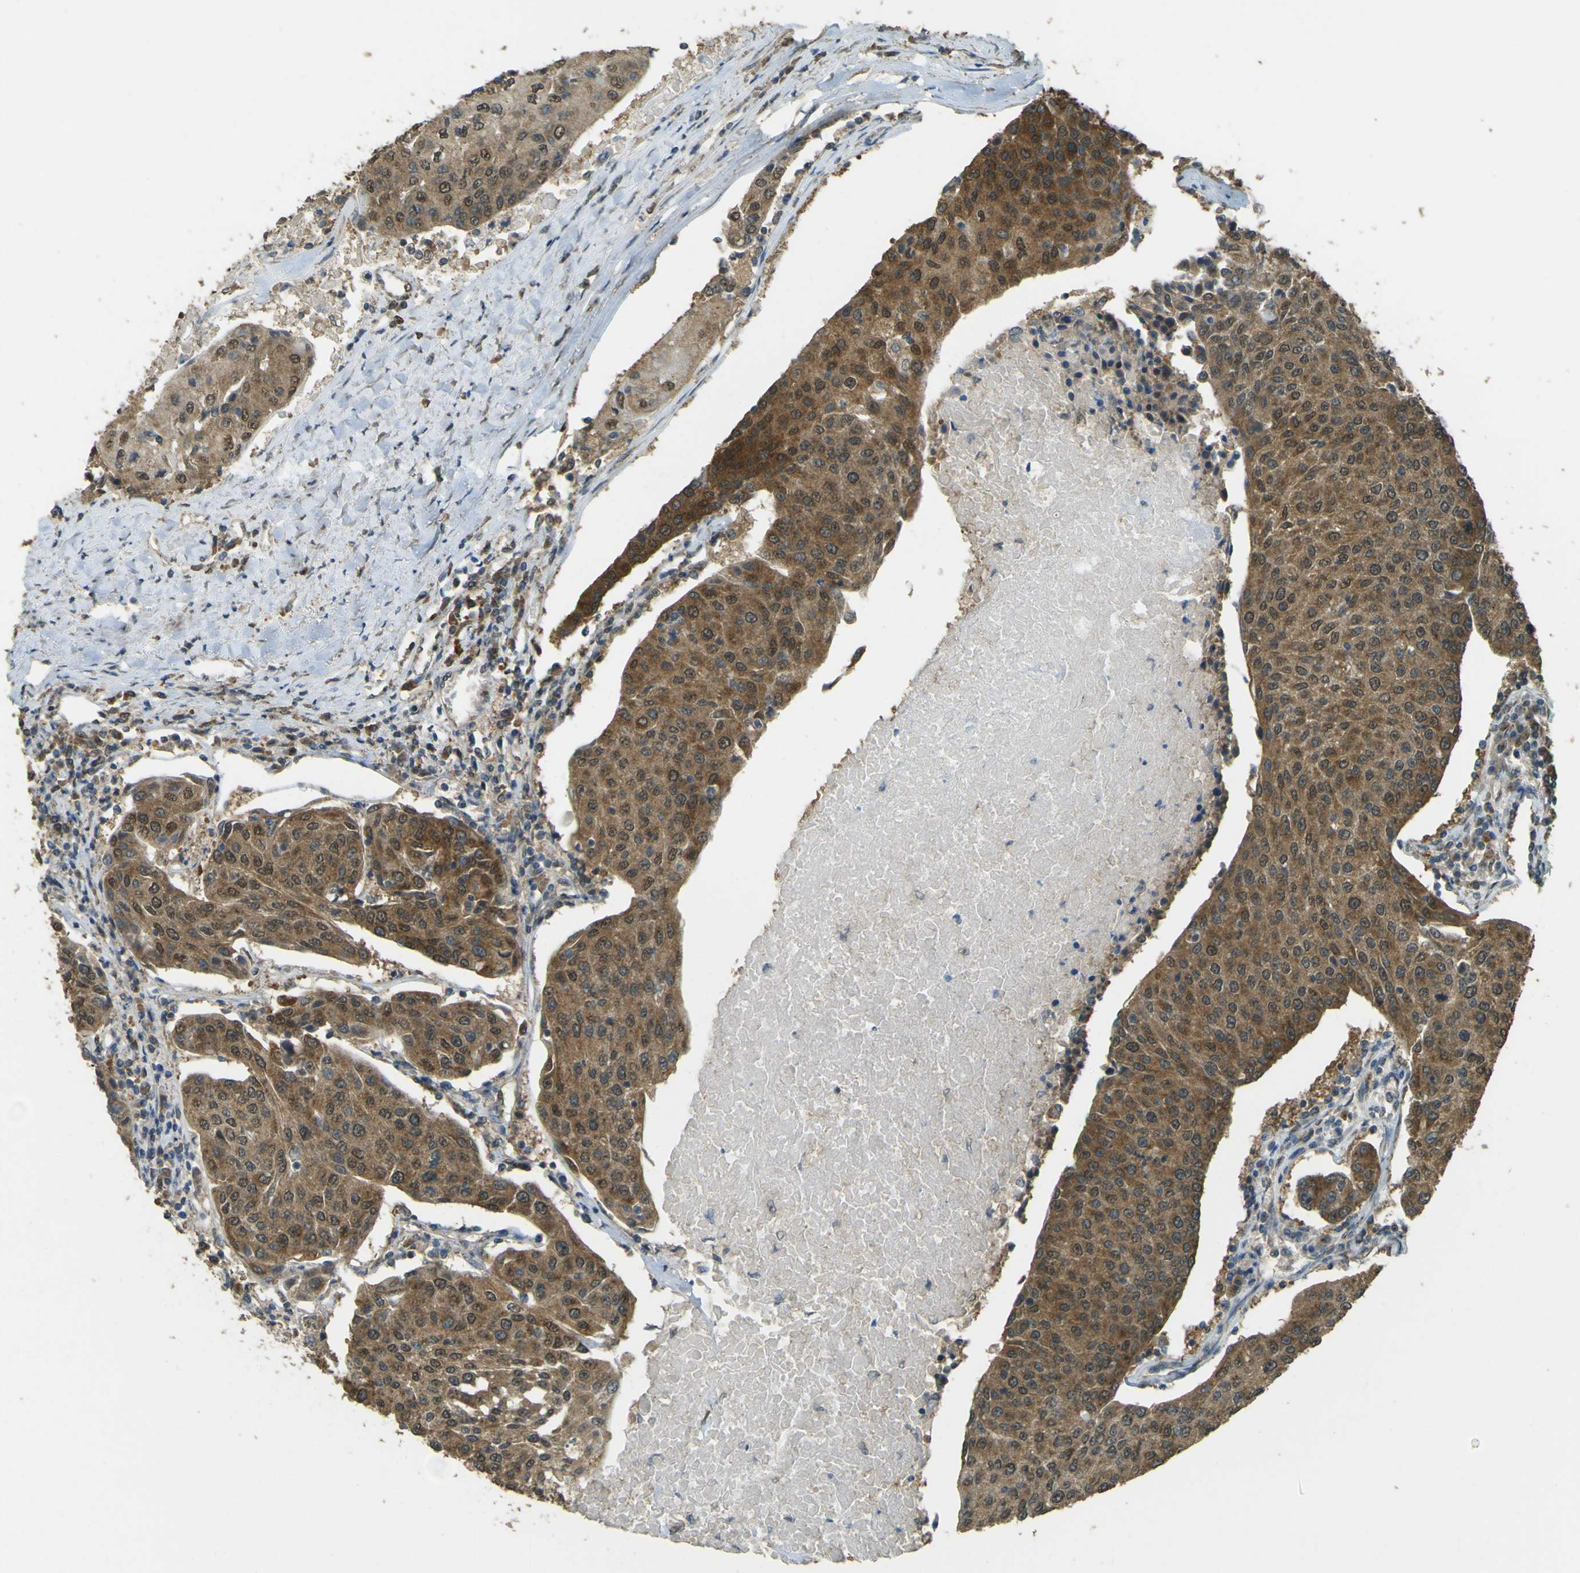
{"staining": {"intensity": "moderate", "quantity": ">75%", "location": "cytoplasmic/membranous,nuclear"}, "tissue": "urothelial cancer", "cell_type": "Tumor cells", "image_type": "cancer", "snomed": [{"axis": "morphology", "description": "Urothelial carcinoma, High grade"}, {"axis": "topography", "description": "Urinary bladder"}], "caption": "Immunohistochemistry photomicrograph of human urothelial cancer stained for a protein (brown), which shows medium levels of moderate cytoplasmic/membranous and nuclear expression in approximately >75% of tumor cells.", "gene": "GOLGA1", "patient": {"sex": "female", "age": 85}}